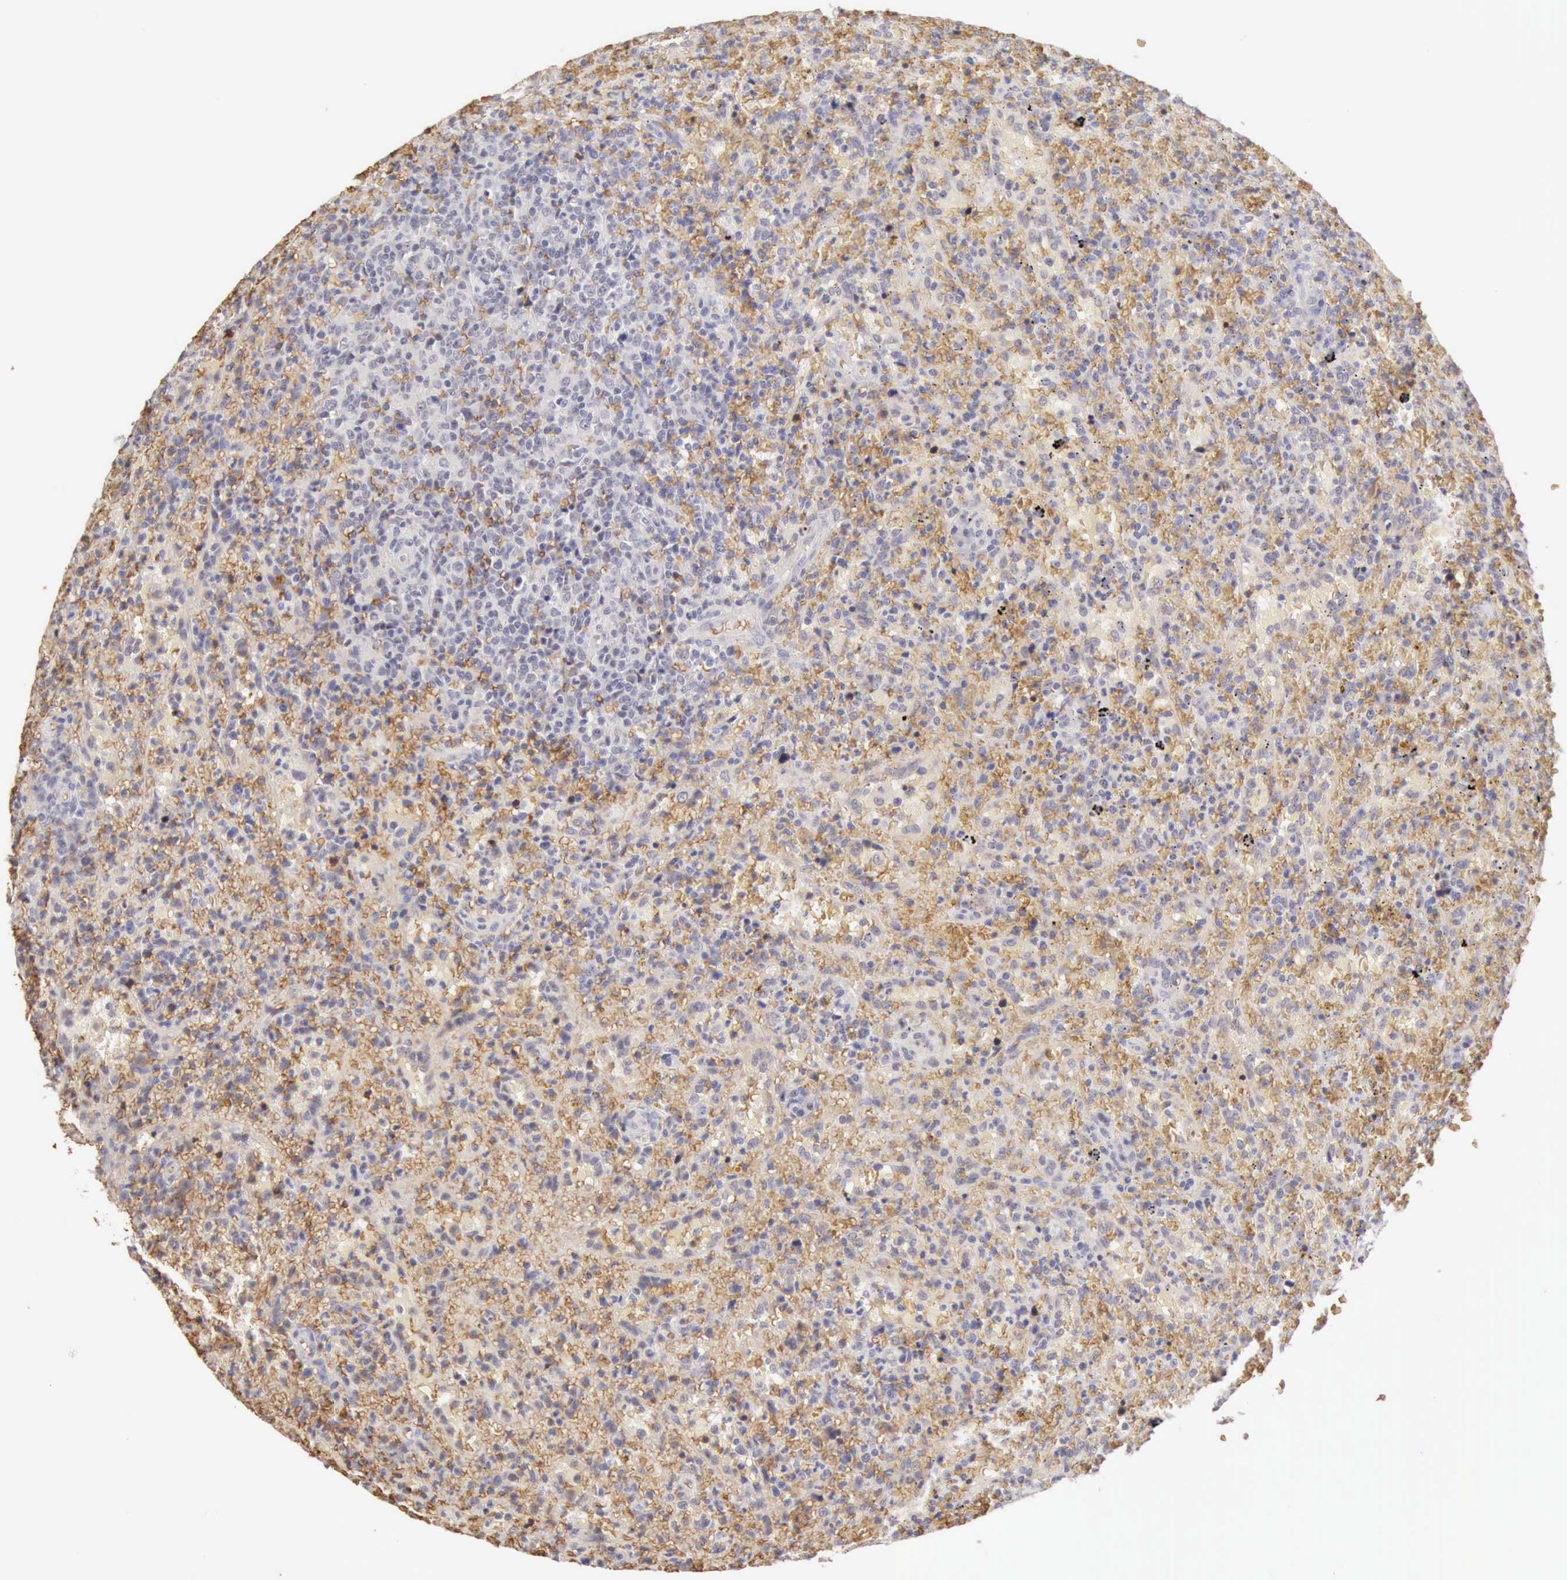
{"staining": {"intensity": "negative", "quantity": "none", "location": "none"}, "tissue": "lymphoma", "cell_type": "Tumor cells", "image_type": "cancer", "snomed": [{"axis": "morphology", "description": "Malignant lymphoma, non-Hodgkin's type, High grade"}, {"axis": "topography", "description": "Spleen"}, {"axis": "topography", "description": "Lymph node"}], "caption": "DAB immunohistochemical staining of high-grade malignant lymphoma, non-Hodgkin's type reveals no significant positivity in tumor cells.", "gene": "CFI", "patient": {"sex": "female", "age": 70}}